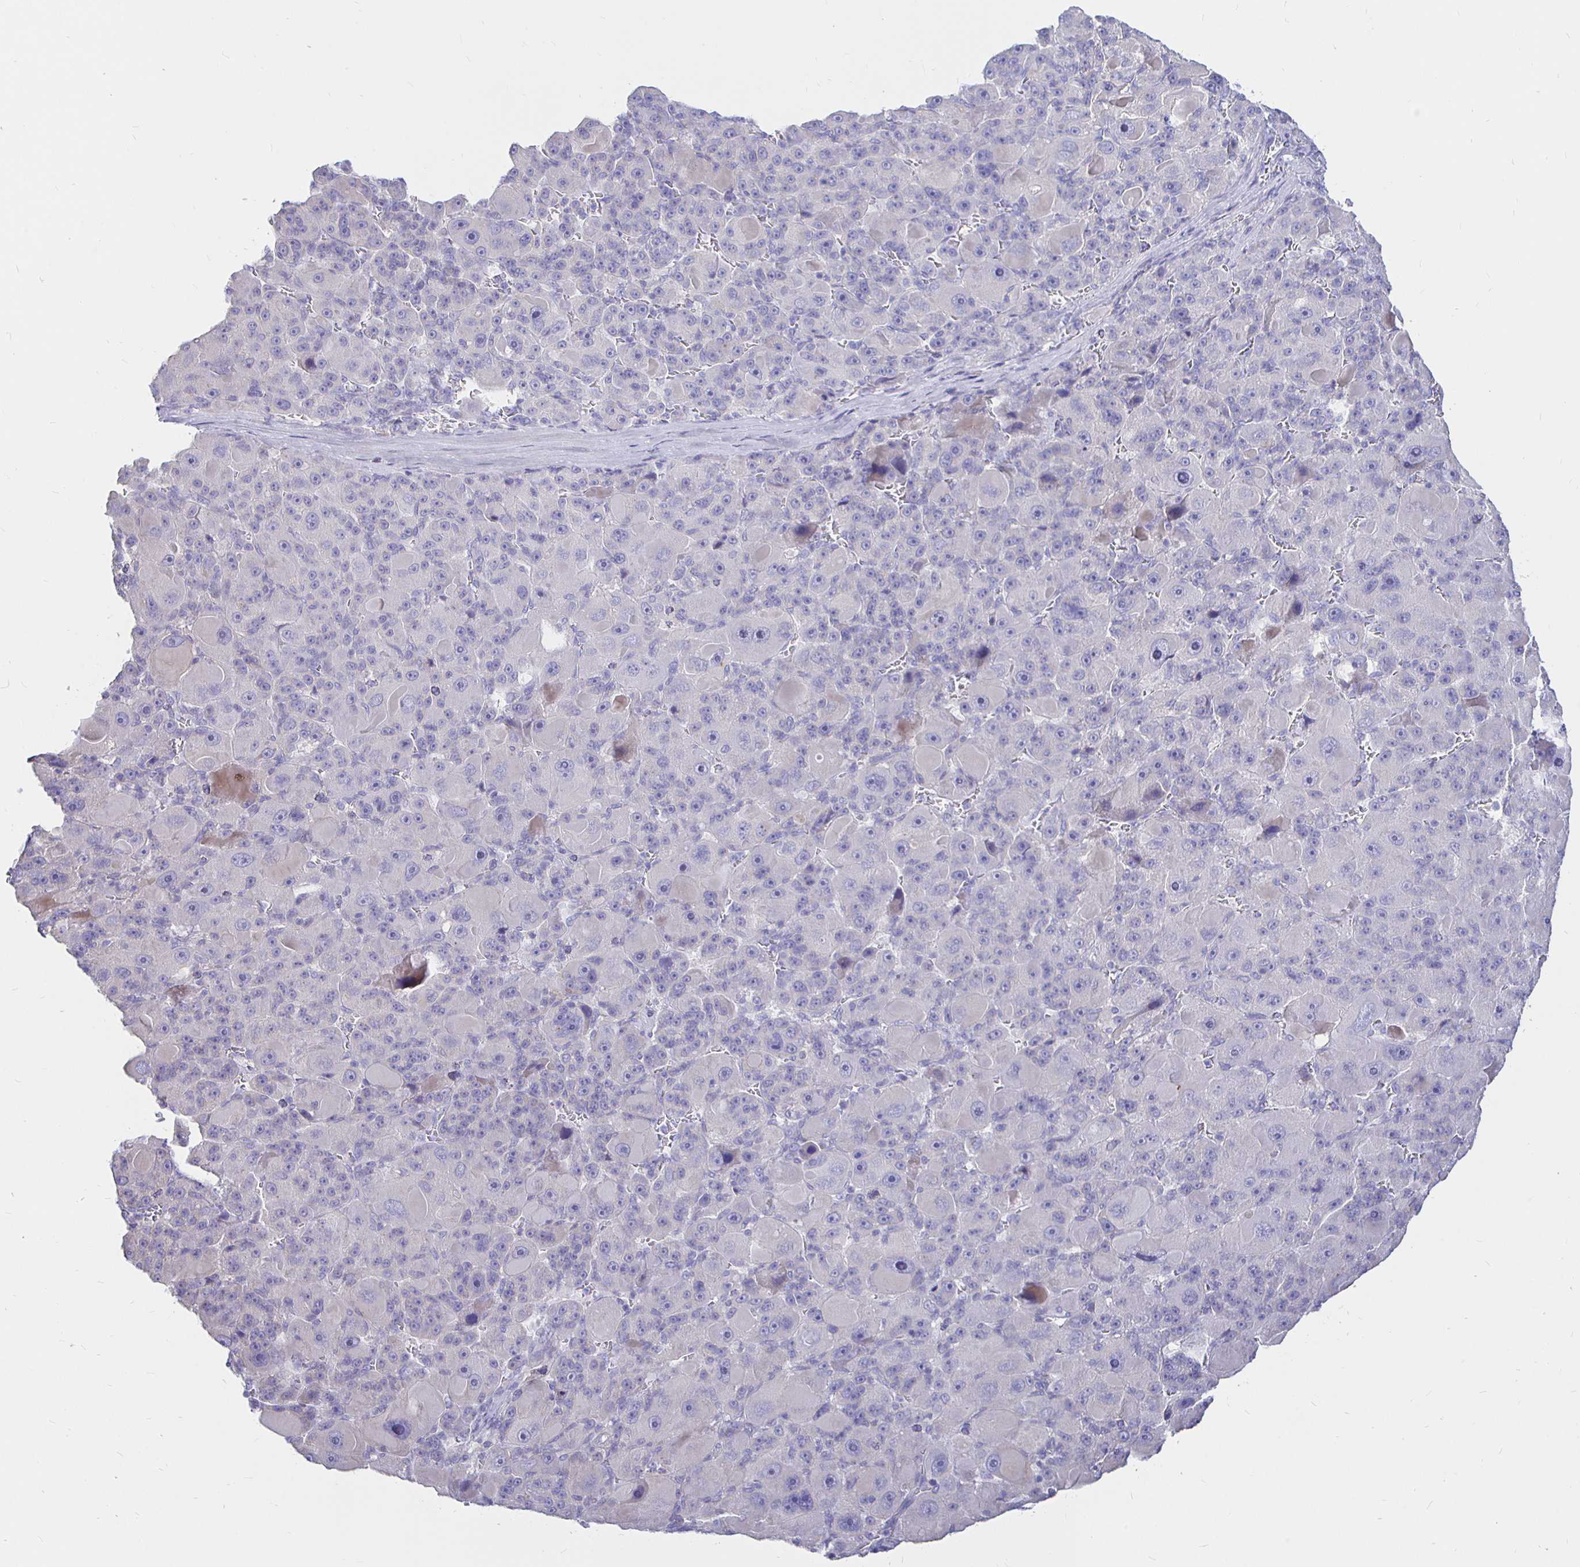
{"staining": {"intensity": "negative", "quantity": "none", "location": "none"}, "tissue": "liver cancer", "cell_type": "Tumor cells", "image_type": "cancer", "snomed": [{"axis": "morphology", "description": "Carcinoma, Hepatocellular, NOS"}, {"axis": "topography", "description": "Liver"}], "caption": "The immunohistochemistry histopathology image has no significant staining in tumor cells of liver hepatocellular carcinoma tissue. (DAB IHC with hematoxylin counter stain).", "gene": "NECAB1", "patient": {"sex": "male", "age": 76}}